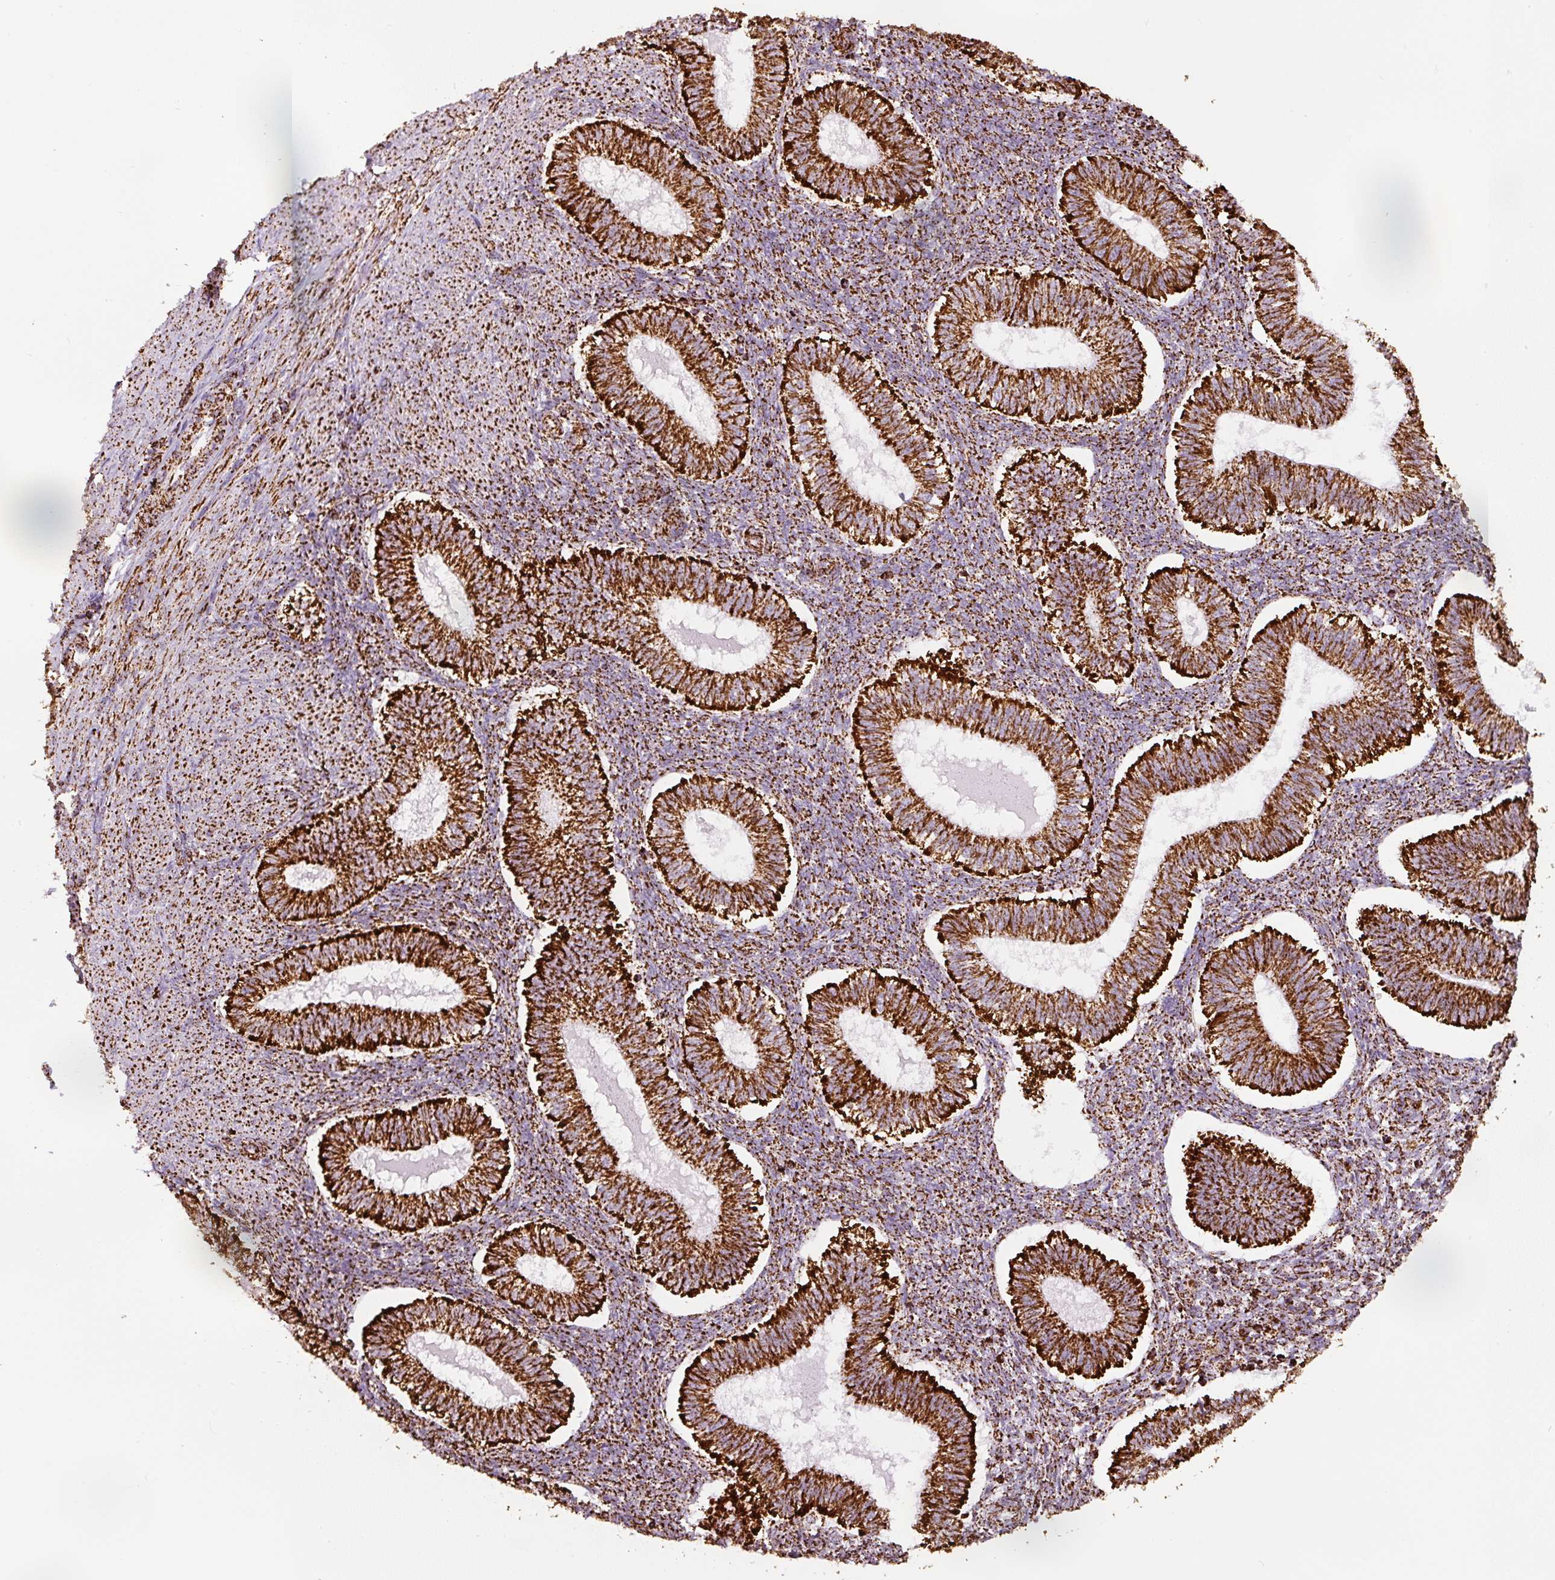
{"staining": {"intensity": "strong", "quantity": ">75%", "location": "cytoplasmic/membranous"}, "tissue": "endometrium", "cell_type": "Cells in endometrial stroma", "image_type": "normal", "snomed": [{"axis": "morphology", "description": "Normal tissue, NOS"}, {"axis": "topography", "description": "Endometrium"}], "caption": "This micrograph shows IHC staining of benign human endometrium, with high strong cytoplasmic/membranous staining in about >75% of cells in endometrial stroma.", "gene": "ATP5F1A", "patient": {"sex": "female", "age": 25}}